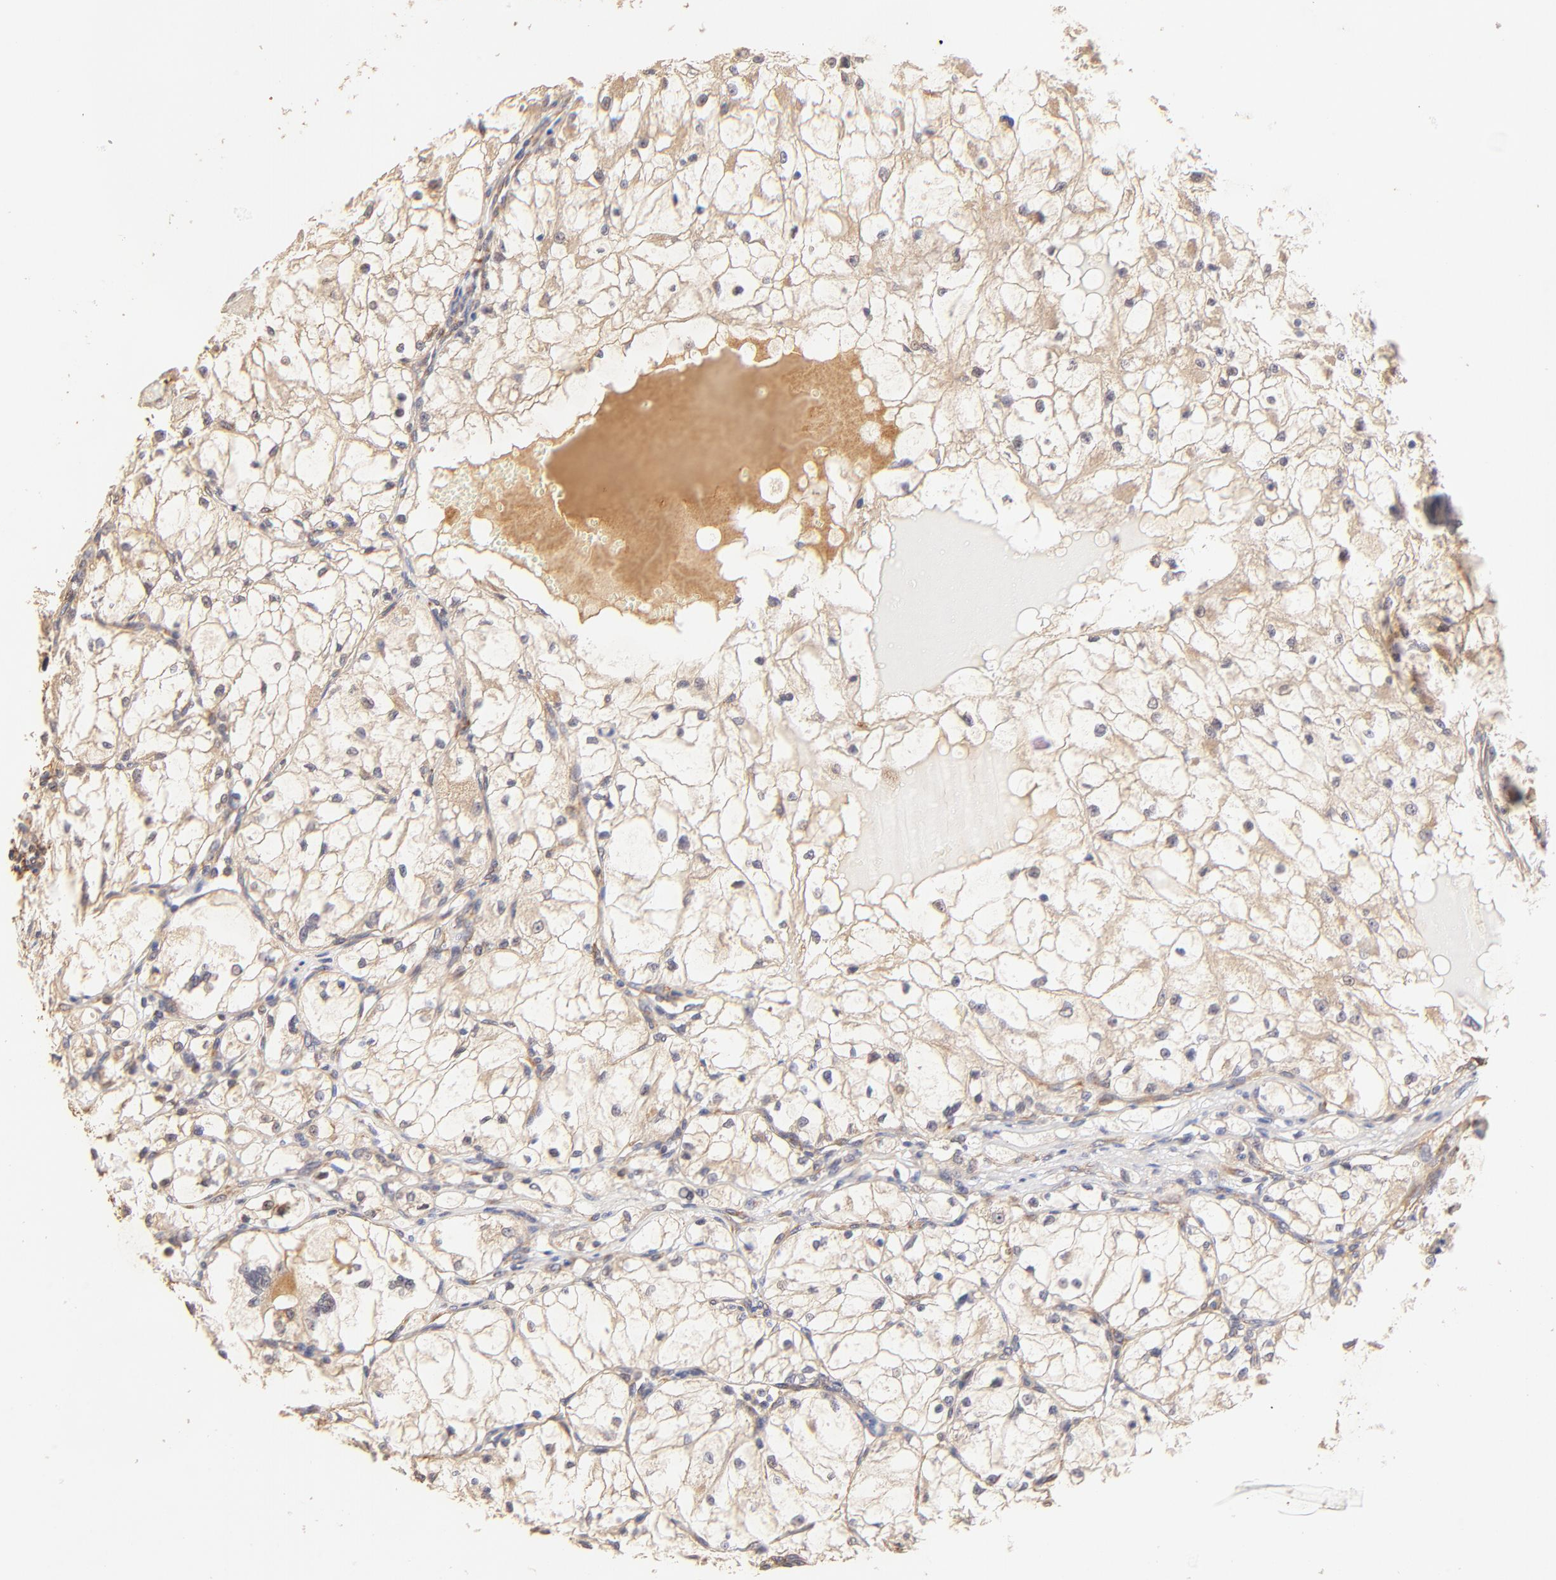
{"staining": {"intensity": "weak", "quantity": "25%-75%", "location": "cytoplasmic/membranous"}, "tissue": "renal cancer", "cell_type": "Tumor cells", "image_type": "cancer", "snomed": [{"axis": "morphology", "description": "Adenocarcinoma, NOS"}, {"axis": "topography", "description": "Kidney"}], "caption": "Immunohistochemical staining of human adenocarcinoma (renal) displays low levels of weak cytoplasmic/membranous positivity in approximately 25%-75% of tumor cells.", "gene": "TNFAIP3", "patient": {"sex": "male", "age": 61}}